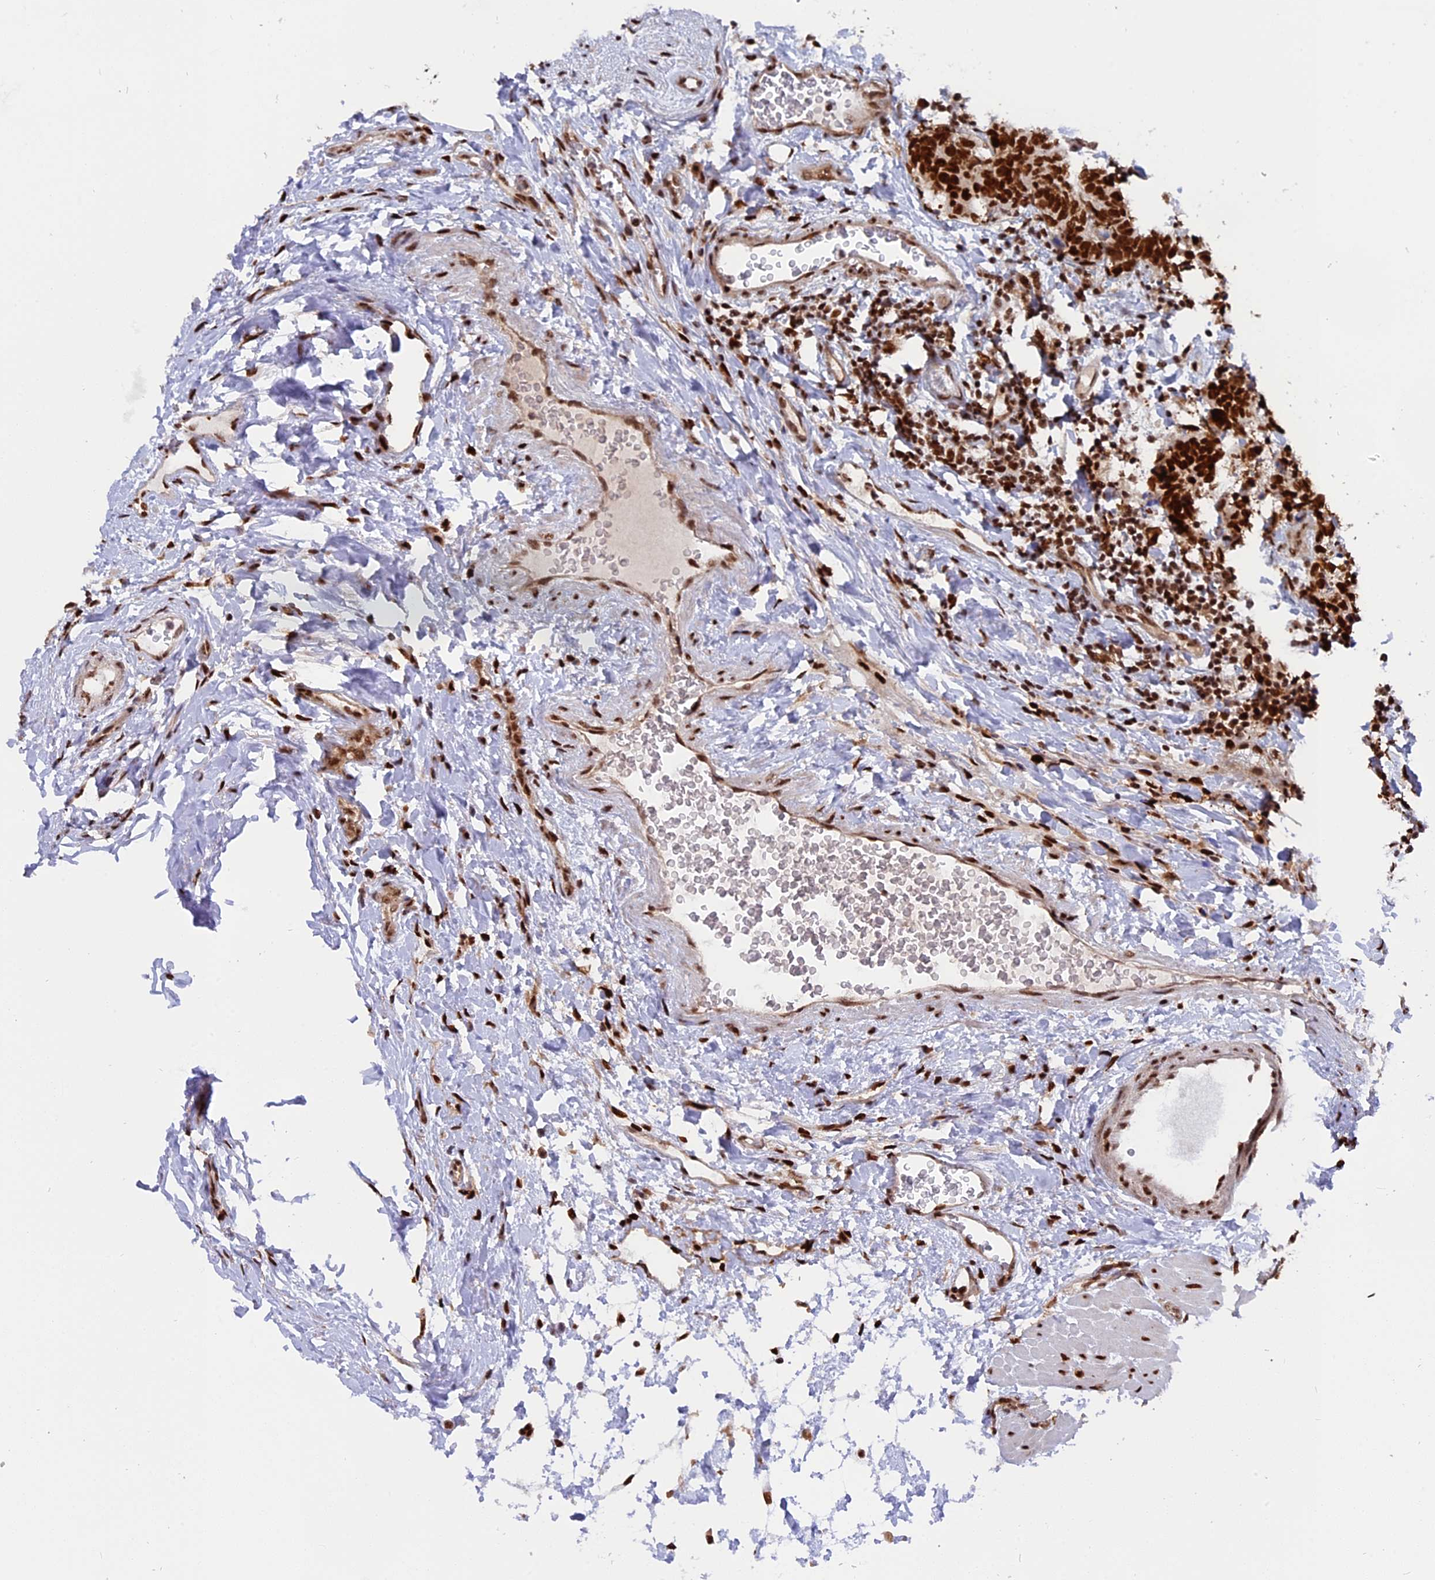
{"staining": {"intensity": "strong", "quantity": ">75%", "location": "nuclear"}, "tissue": "carcinoid", "cell_type": "Tumor cells", "image_type": "cancer", "snomed": [{"axis": "morphology", "description": "Carcinoma, NOS"}, {"axis": "morphology", "description": "Carcinoid, malignant, NOS"}, {"axis": "topography", "description": "Urinary bladder"}], "caption": "Immunohistochemistry of carcinoid reveals high levels of strong nuclear expression in about >75% of tumor cells.", "gene": "RAMAC", "patient": {"sex": "male", "age": 57}}